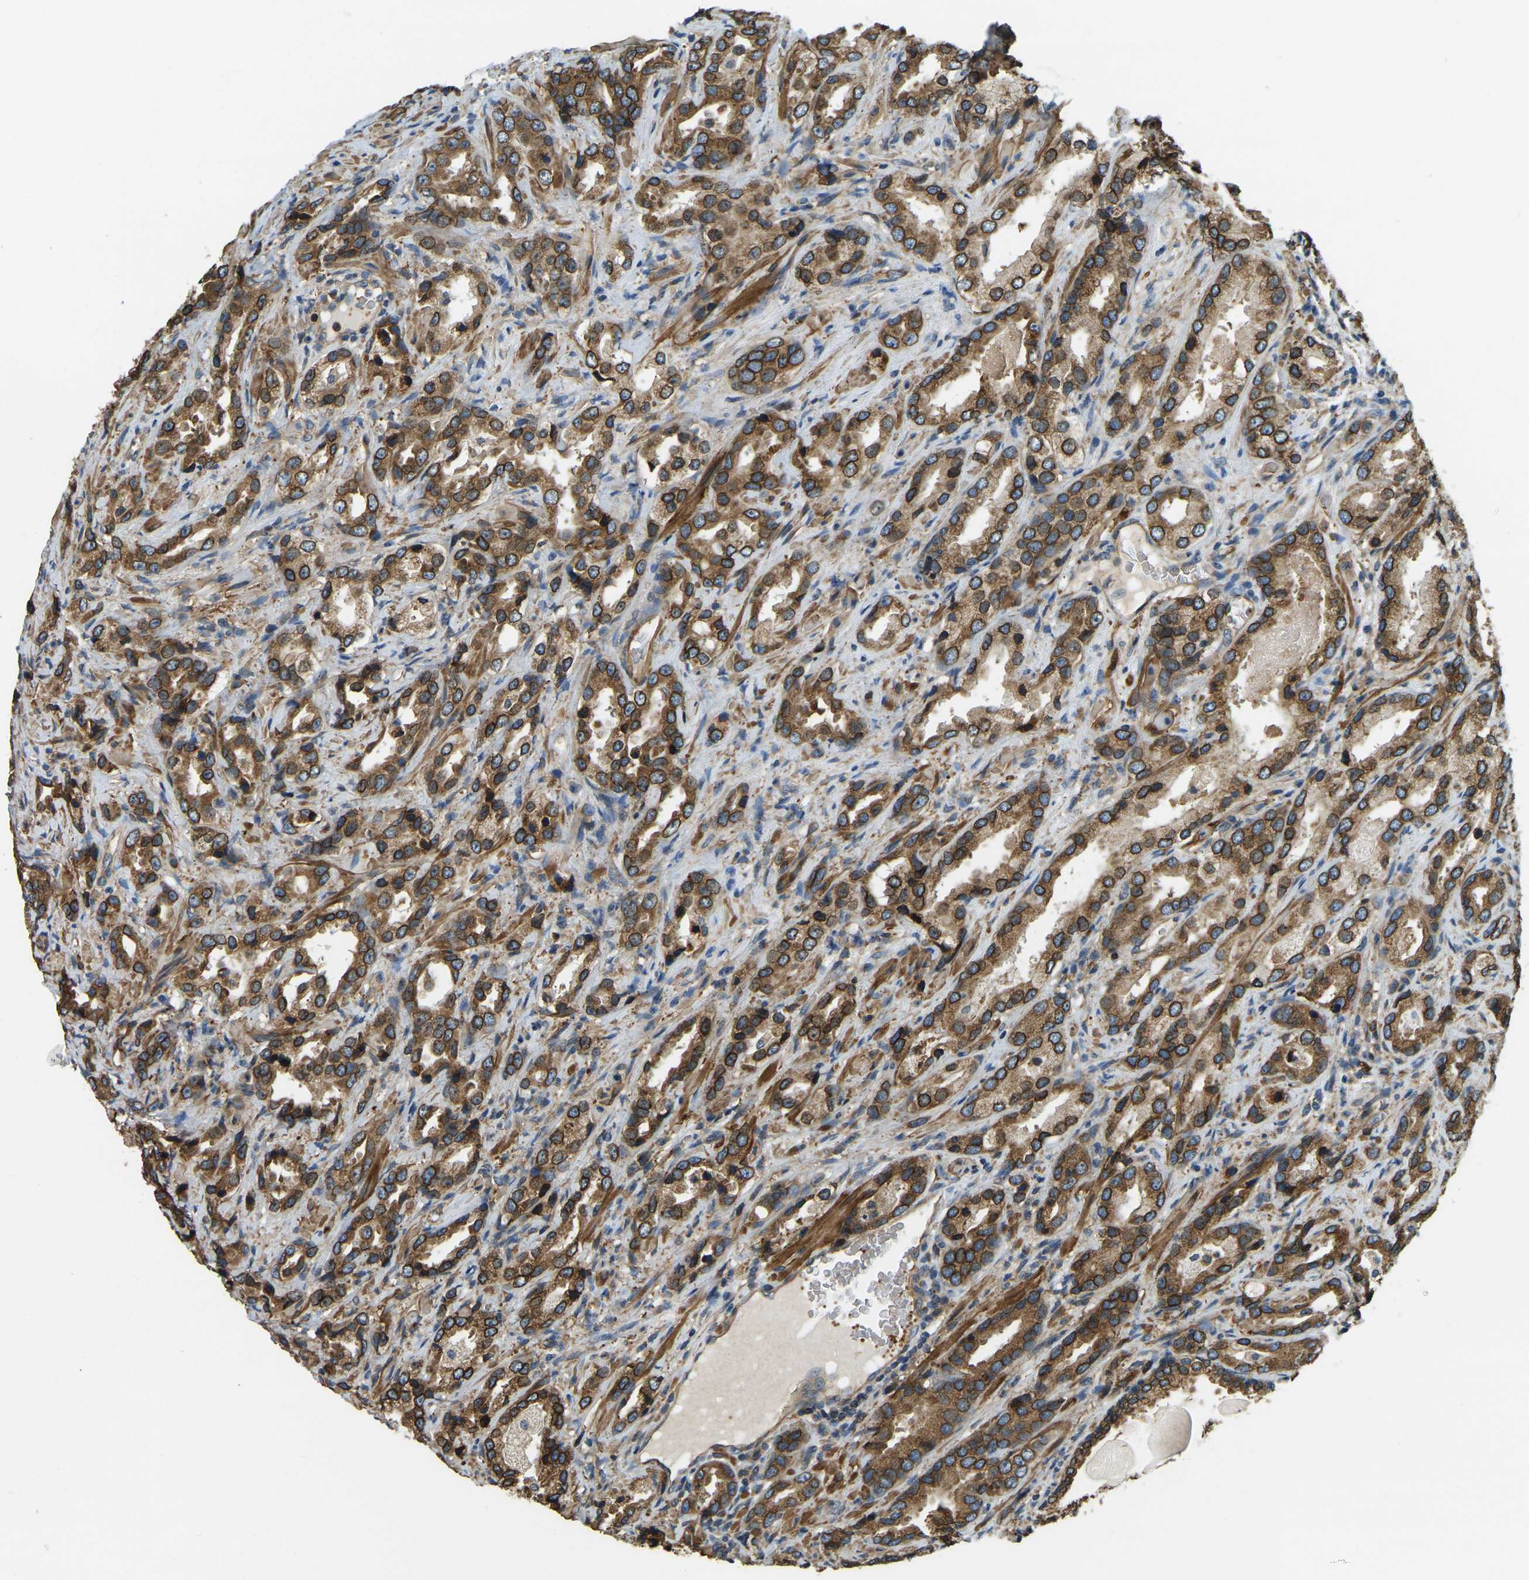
{"staining": {"intensity": "strong", "quantity": ">75%", "location": "cytoplasmic/membranous"}, "tissue": "prostate cancer", "cell_type": "Tumor cells", "image_type": "cancer", "snomed": [{"axis": "morphology", "description": "Adenocarcinoma, High grade"}, {"axis": "topography", "description": "Prostate"}], "caption": "Immunohistochemical staining of high-grade adenocarcinoma (prostate) displays high levels of strong cytoplasmic/membranous staining in approximately >75% of tumor cells.", "gene": "ERGIC1", "patient": {"sex": "male", "age": 63}}